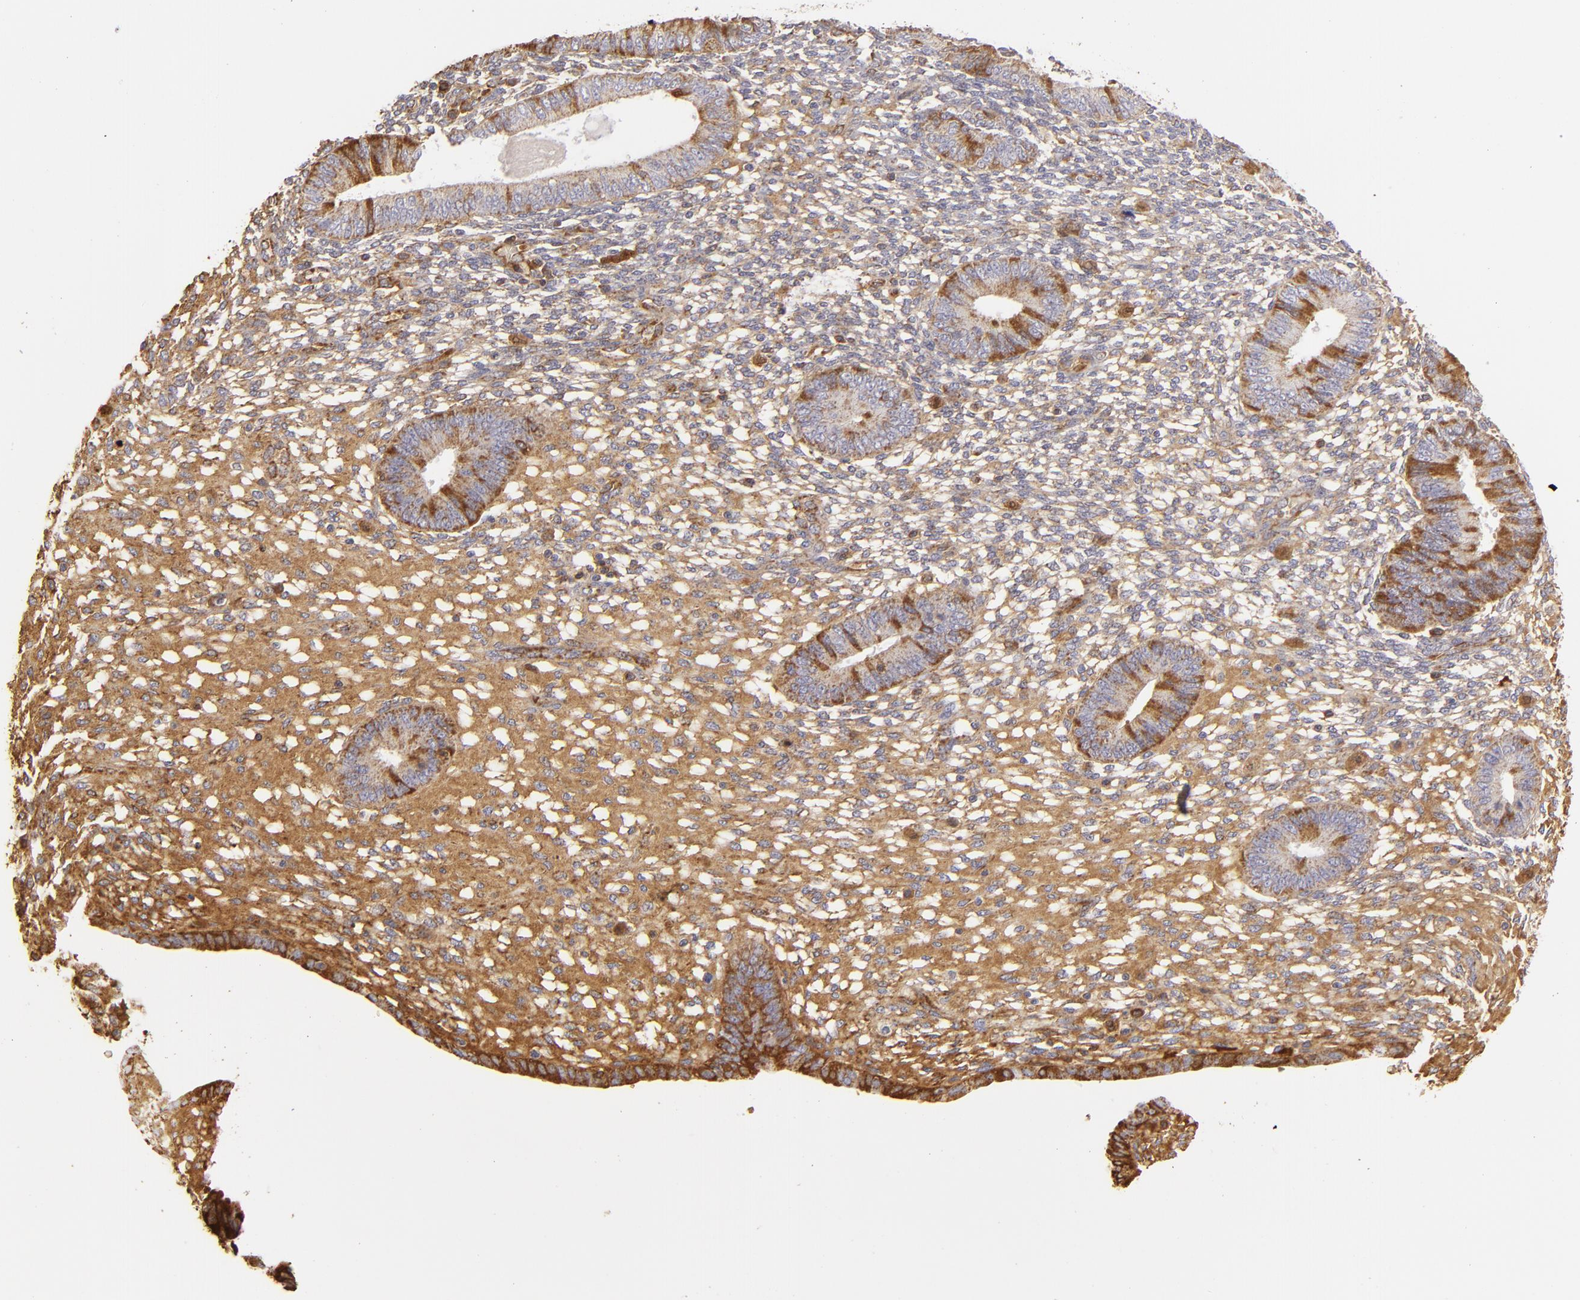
{"staining": {"intensity": "weak", "quantity": ">75%", "location": "cytoplasmic/membranous"}, "tissue": "endometrium", "cell_type": "Cells in endometrial stroma", "image_type": "normal", "snomed": [{"axis": "morphology", "description": "Normal tissue, NOS"}, {"axis": "topography", "description": "Endometrium"}], "caption": "The image demonstrates immunohistochemical staining of normal endometrium. There is weak cytoplasmic/membranous expression is identified in approximately >75% of cells in endometrial stroma. The staining is performed using DAB (3,3'-diaminobenzidine) brown chromogen to label protein expression. The nuclei are counter-stained blue using hematoxylin.", "gene": "CFB", "patient": {"sex": "female", "age": 42}}